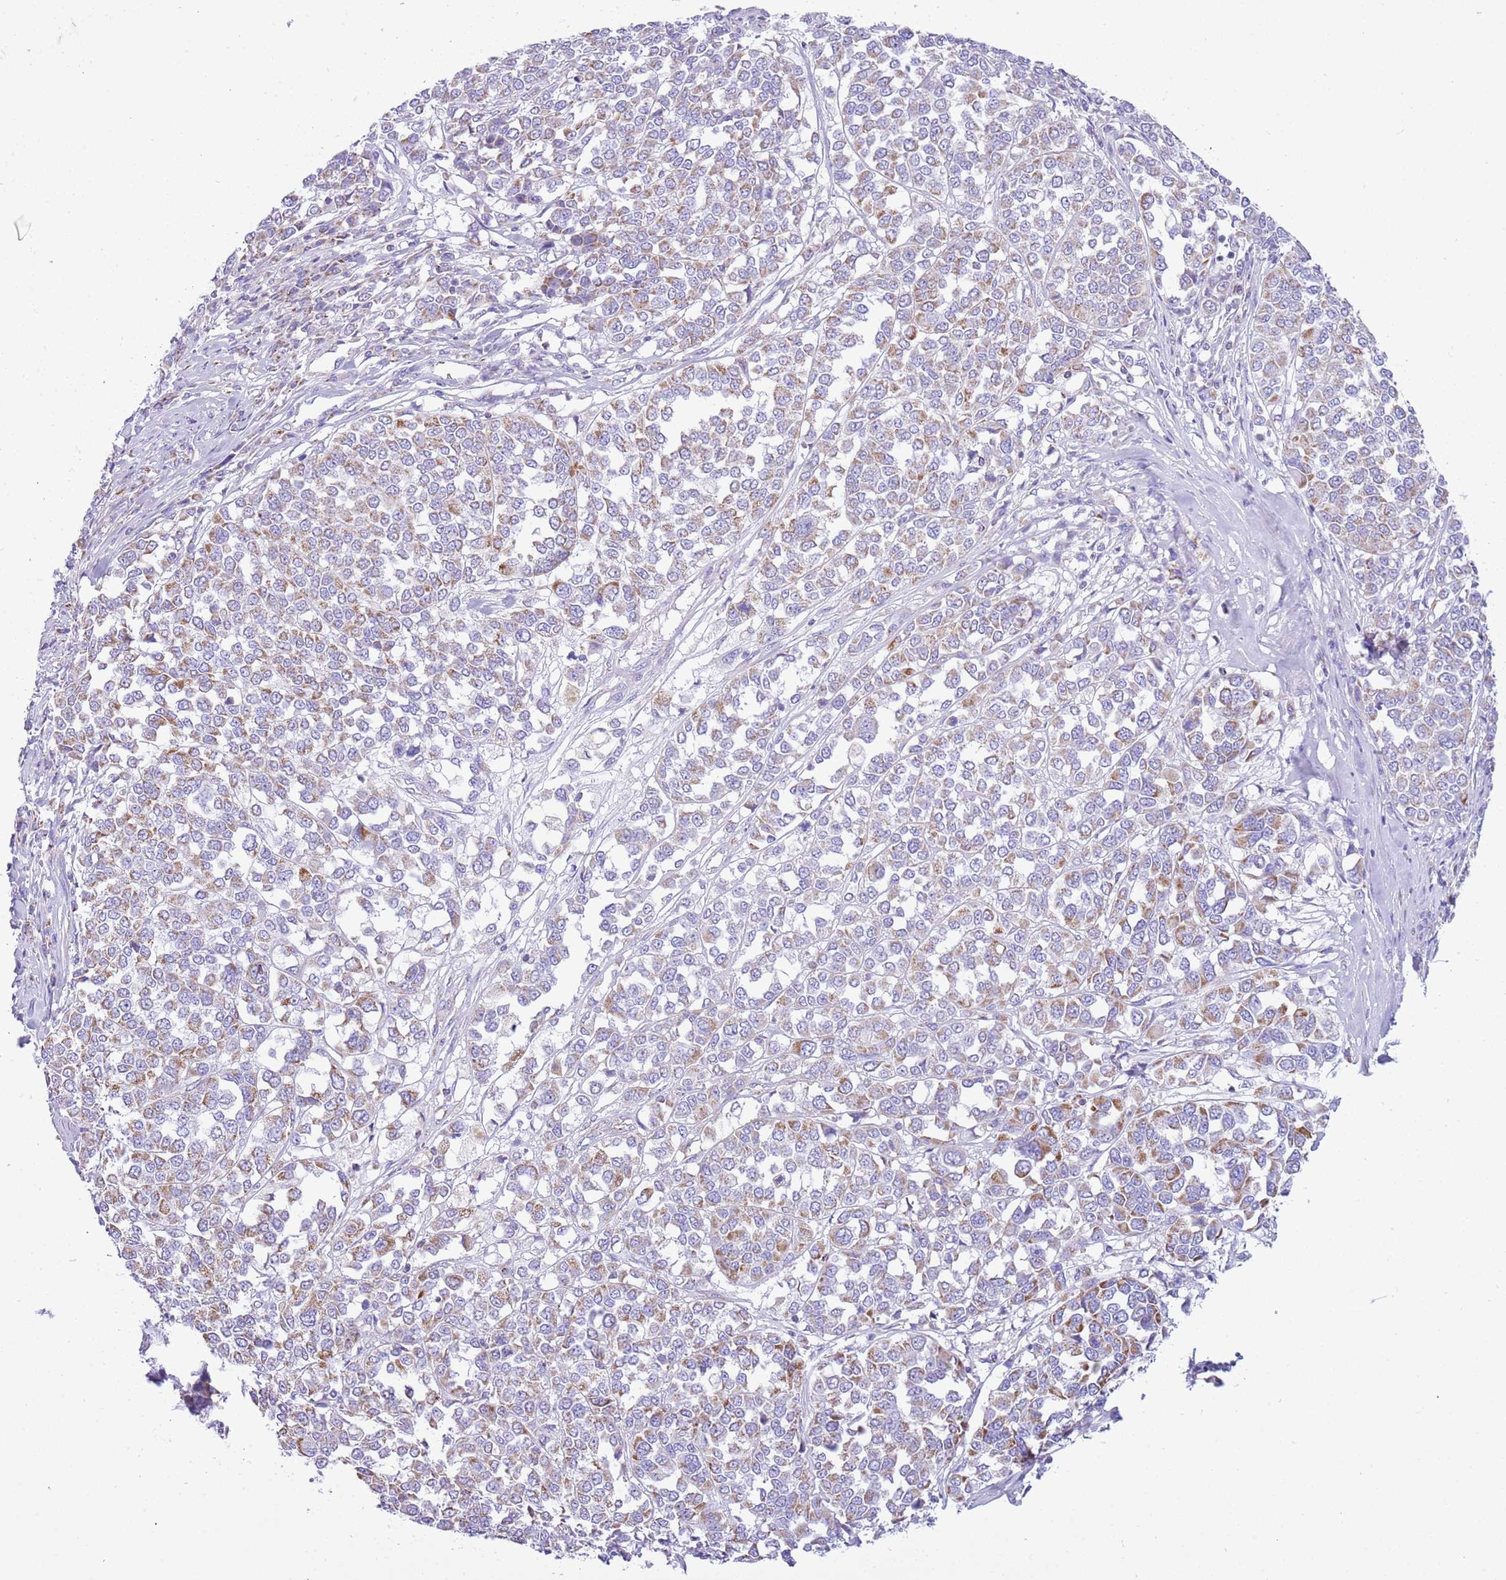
{"staining": {"intensity": "moderate", "quantity": "25%-75%", "location": "cytoplasmic/membranous"}, "tissue": "melanoma", "cell_type": "Tumor cells", "image_type": "cancer", "snomed": [{"axis": "morphology", "description": "Malignant melanoma, Metastatic site"}, {"axis": "topography", "description": "Lymph node"}], "caption": "Protein expression by immunohistochemistry displays moderate cytoplasmic/membranous expression in approximately 25%-75% of tumor cells in malignant melanoma (metastatic site).", "gene": "SUCLG2", "patient": {"sex": "male", "age": 44}}